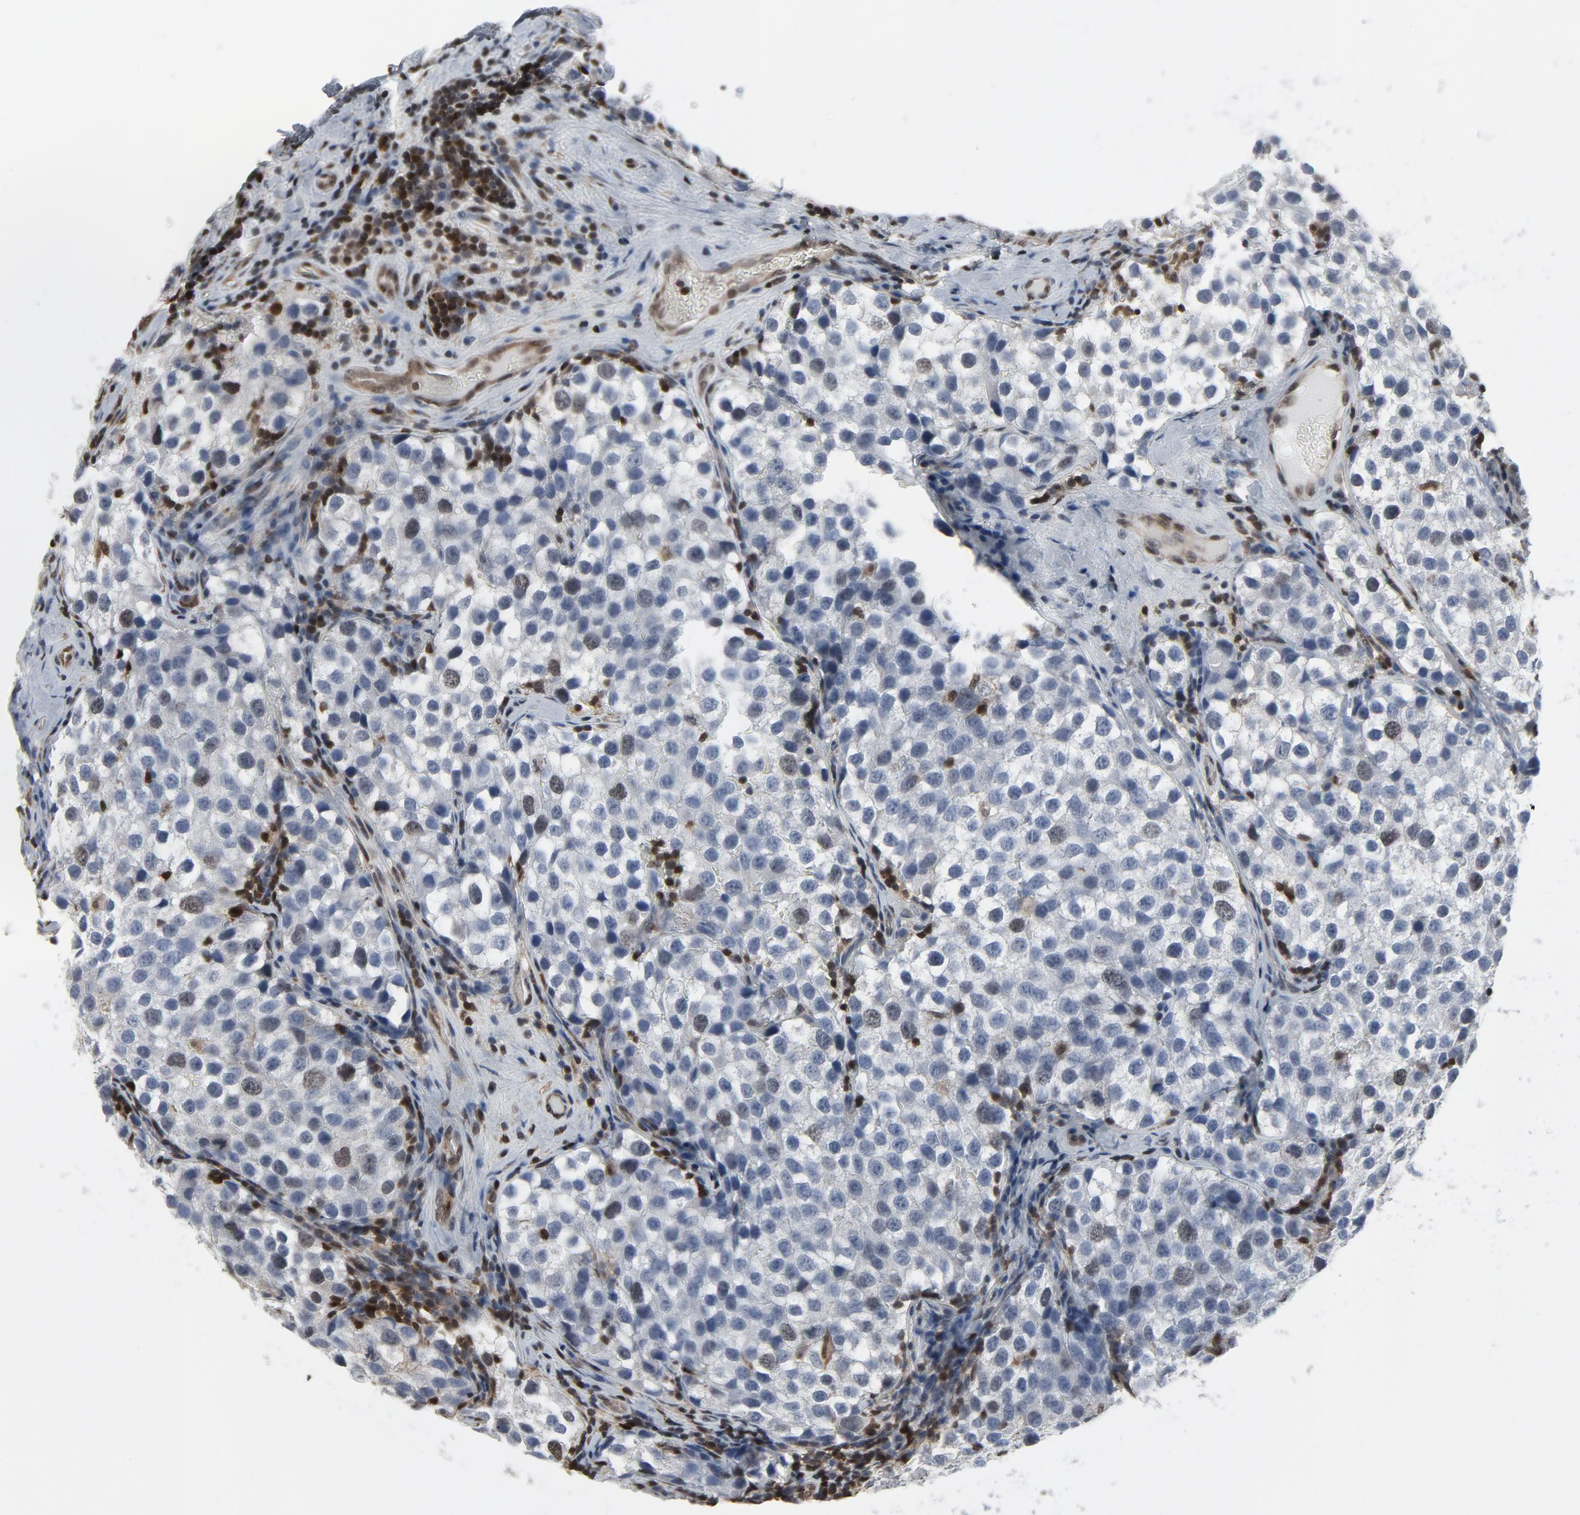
{"staining": {"intensity": "negative", "quantity": "none", "location": "none"}, "tissue": "testis cancer", "cell_type": "Tumor cells", "image_type": "cancer", "snomed": [{"axis": "morphology", "description": "Seminoma, NOS"}, {"axis": "topography", "description": "Testis"}], "caption": "Immunohistochemistry of human seminoma (testis) shows no staining in tumor cells. (DAB (3,3'-diaminobenzidine) immunohistochemistry (IHC), high magnification).", "gene": "STAT5A", "patient": {"sex": "male", "age": 39}}